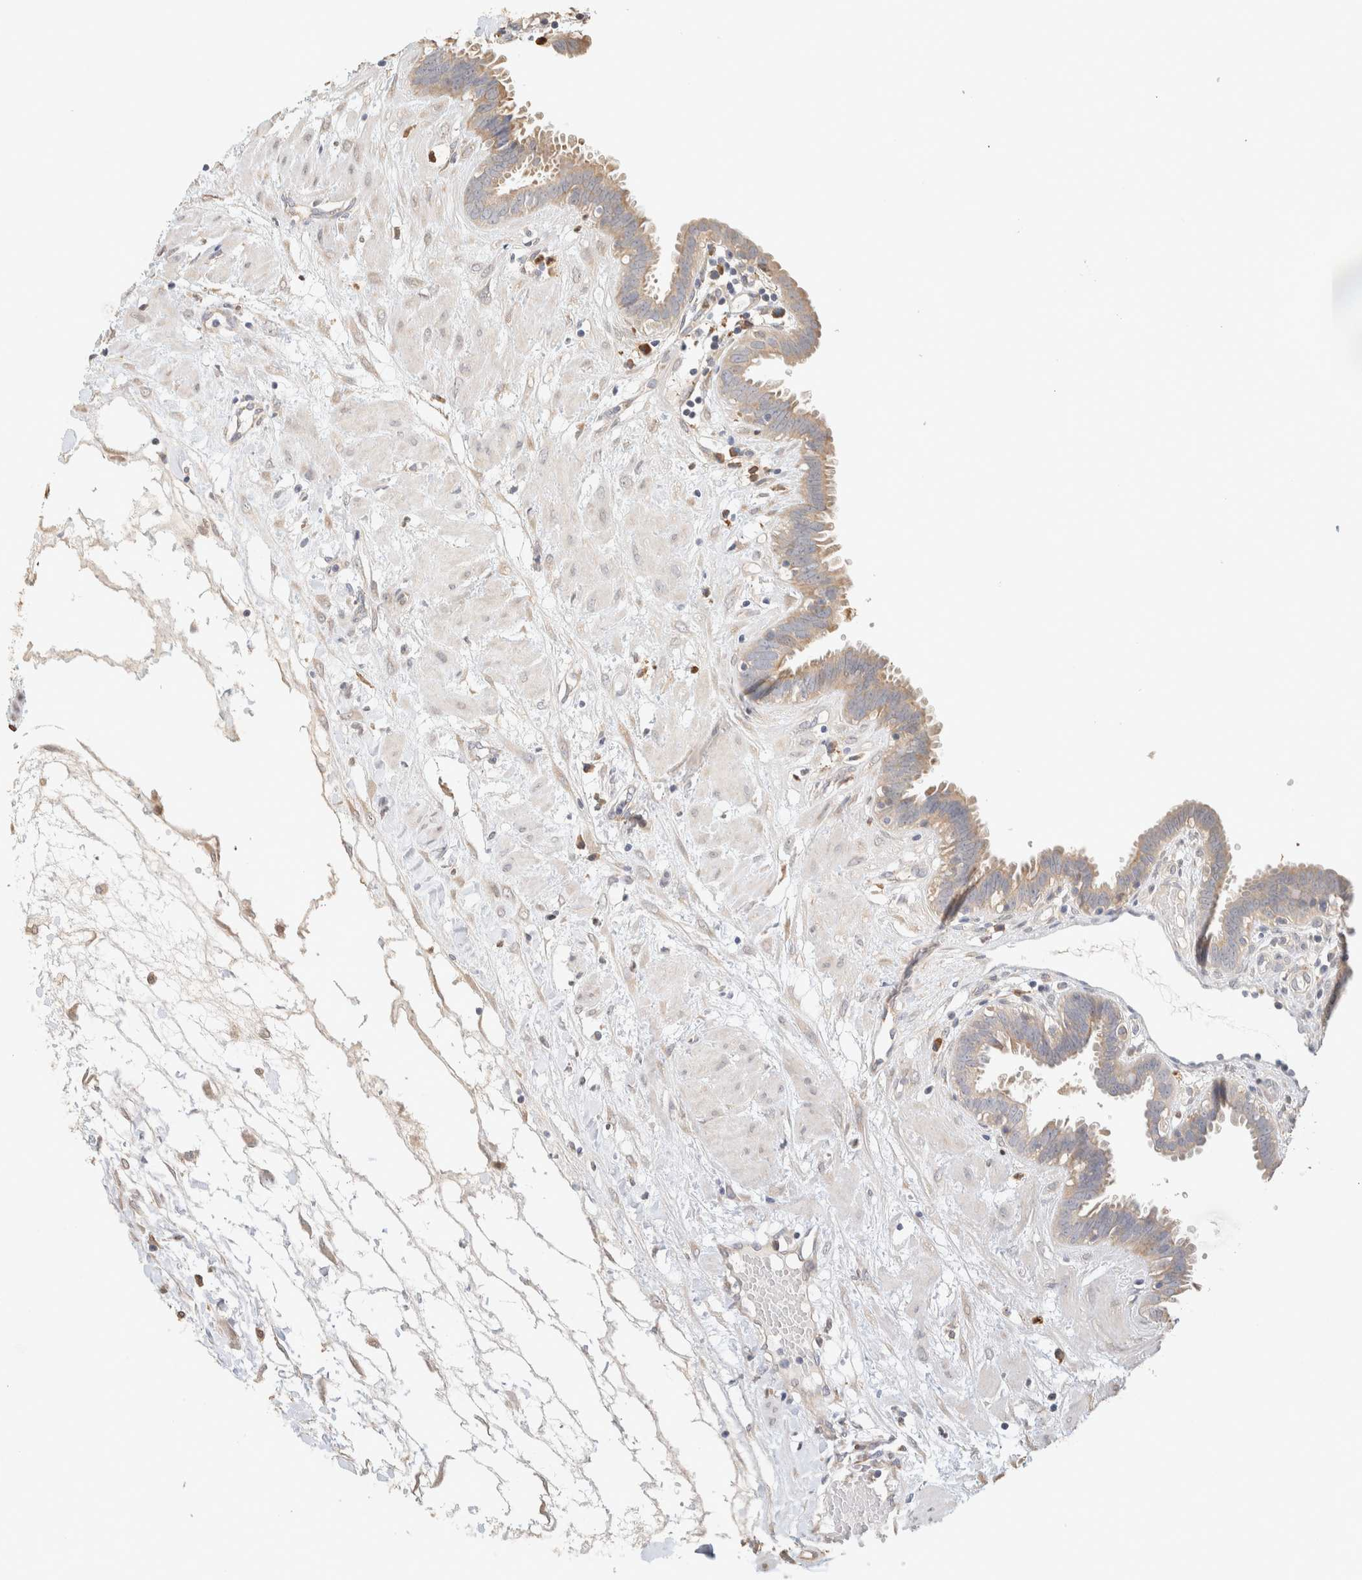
{"staining": {"intensity": "weak", "quantity": ">75%", "location": "cytoplasmic/membranous"}, "tissue": "fallopian tube", "cell_type": "Glandular cells", "image_type": "normal", "snomed": [{"axis": "morphology", "description": "Normal tissue, NOS"}, {"axis": "topography", "description": "Fallopian tube"}, {"axis": "topography", "description": "Placenta"}], "caption": "Protein staining demonstrates weak cytoplasmic/membranous staining in approximately >75% of glandular cells in benign fallopian tube. Immunohistochemistry (ihc) stains the protein in brown and the nuclei are stained blue.", "gene": "TTC3", "patient": {"sex": "female", "age": 32}}